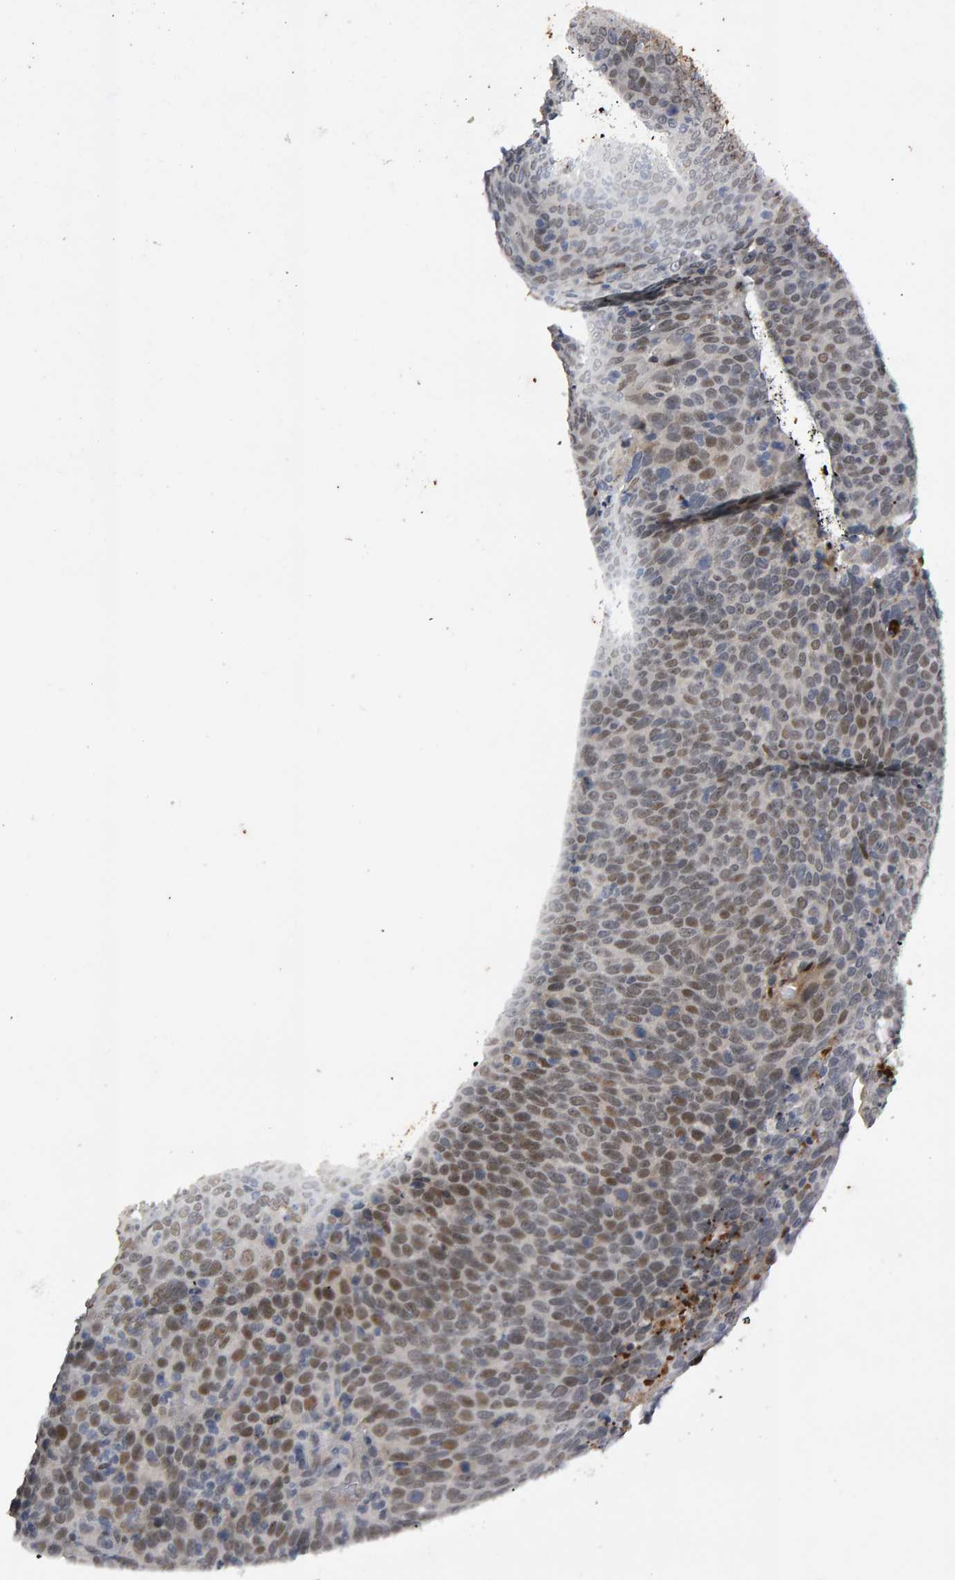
{"staining": {"intensity": "weak", "quantity": "25%-75%", "location": "nuclear"}, "tissue": "head and neck cancer", "cell_type": "Tumor cells", "image_type": "cancer", "snomed": [{"axis": "morphology", "description": "Squamous cell carcinoma, NOS"}, {"axis": "morphology", "description": "Squamous cell carcinoma, metastatic, NOS"}, {"axis": "topography", "description": "Lymph node"}, {"axis": "topography", "description": "Head-Neck"}], "caption": "Protein analysis of metastatic squamous cell carcinoma (head and neck) tissue reveals weak nuclear expression in about 25%-75% of tumor cells.", "gene": "IPO8", "patient": {"sex": "male", "age": 62}}